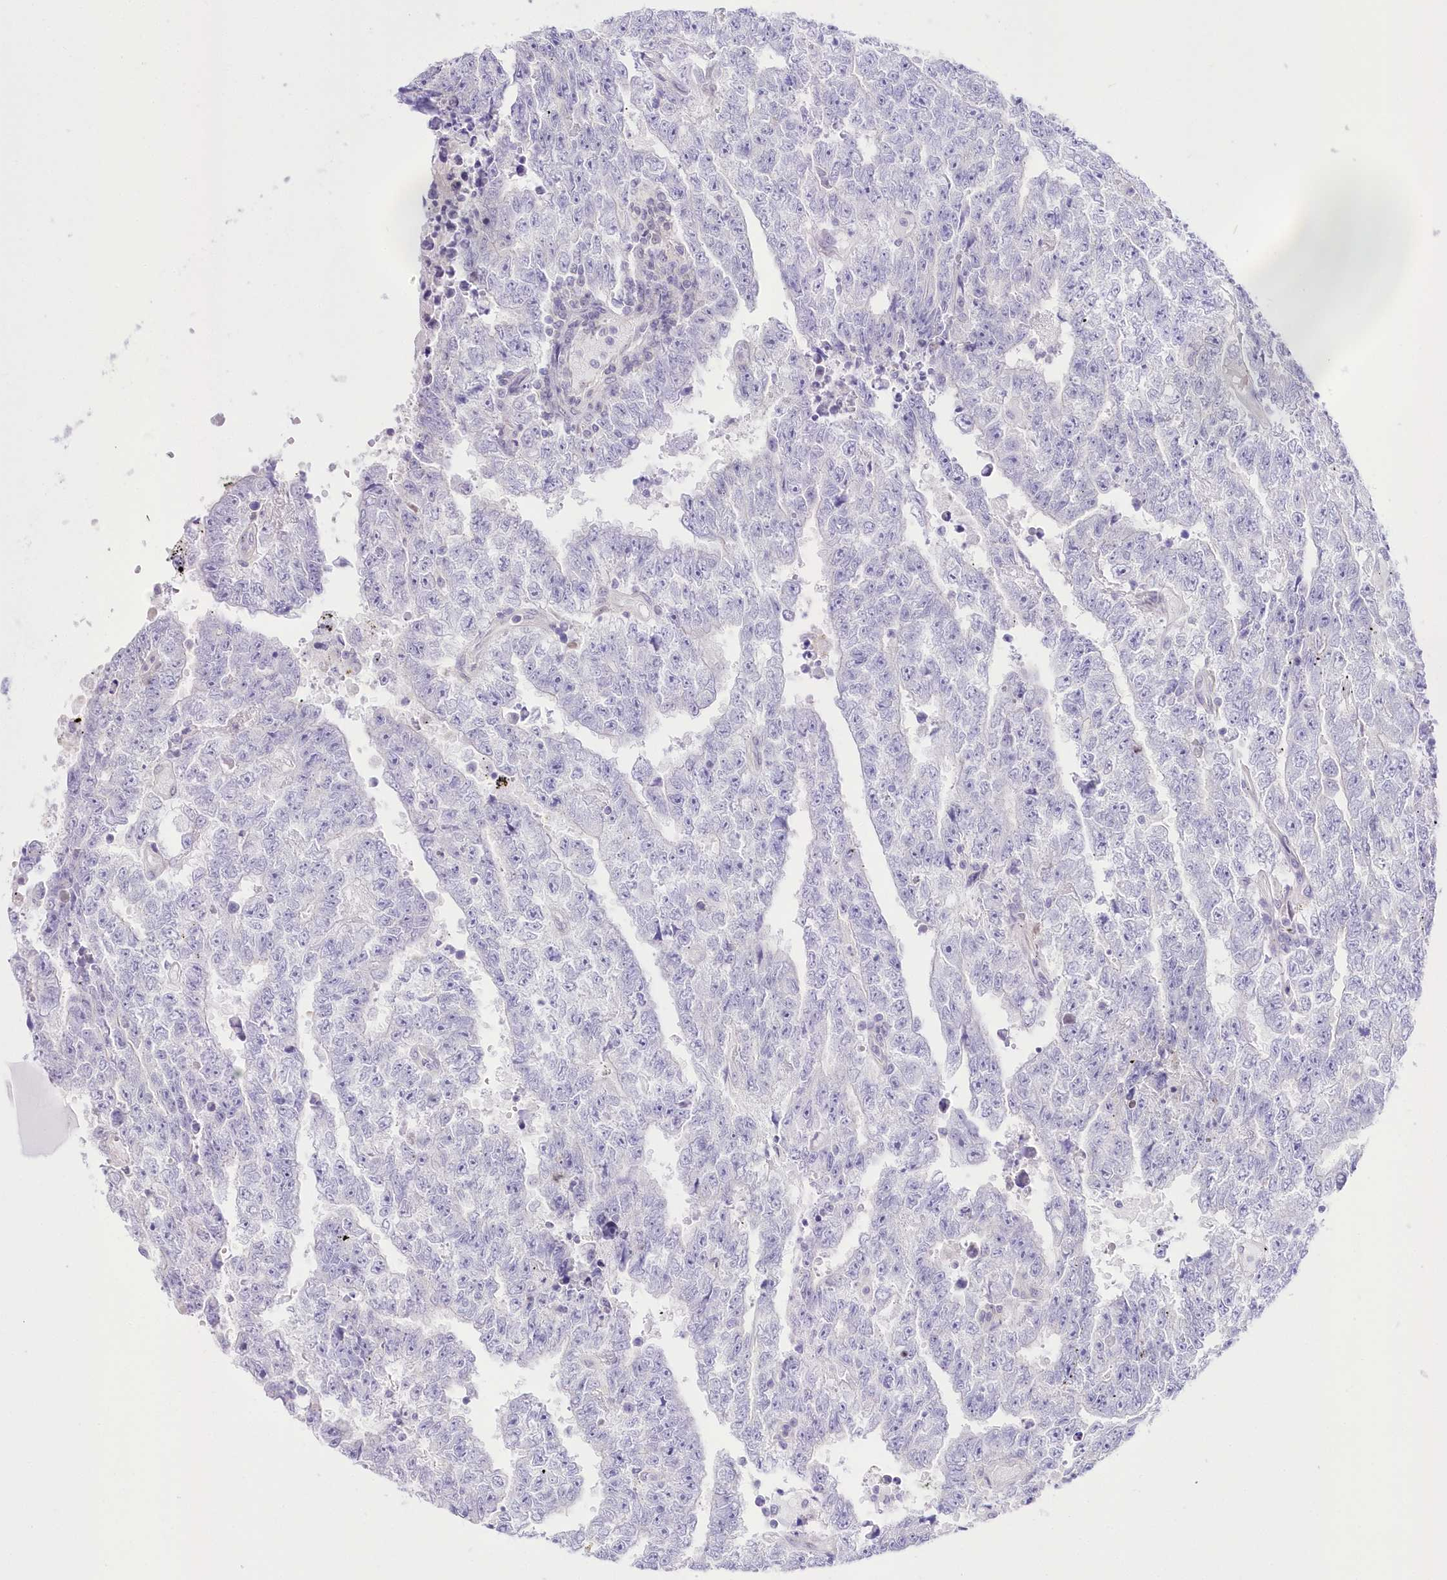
{"staining": {"intensity": "negative", "quantity": "none", "location": "none"}, "tissue": "testis cancer", "cell_type": "Tumor cells", "image_type": "cancer", "snomed": [{"axis": "morphology", "description": "Carcinoma, Embryonal, NOS"}, {"axis": "topography", "description": "Testis"}], "caption": "Image shows no protein staining in tumor cells of testis cancer tissue. The staining is performed using DAB (3,3'-diaminobenzidine) brown chromogen with nuclei counter-stained in using hematoxylin.", "gene": "UBA6", "patient": {"sex": "male", "age": 25}}